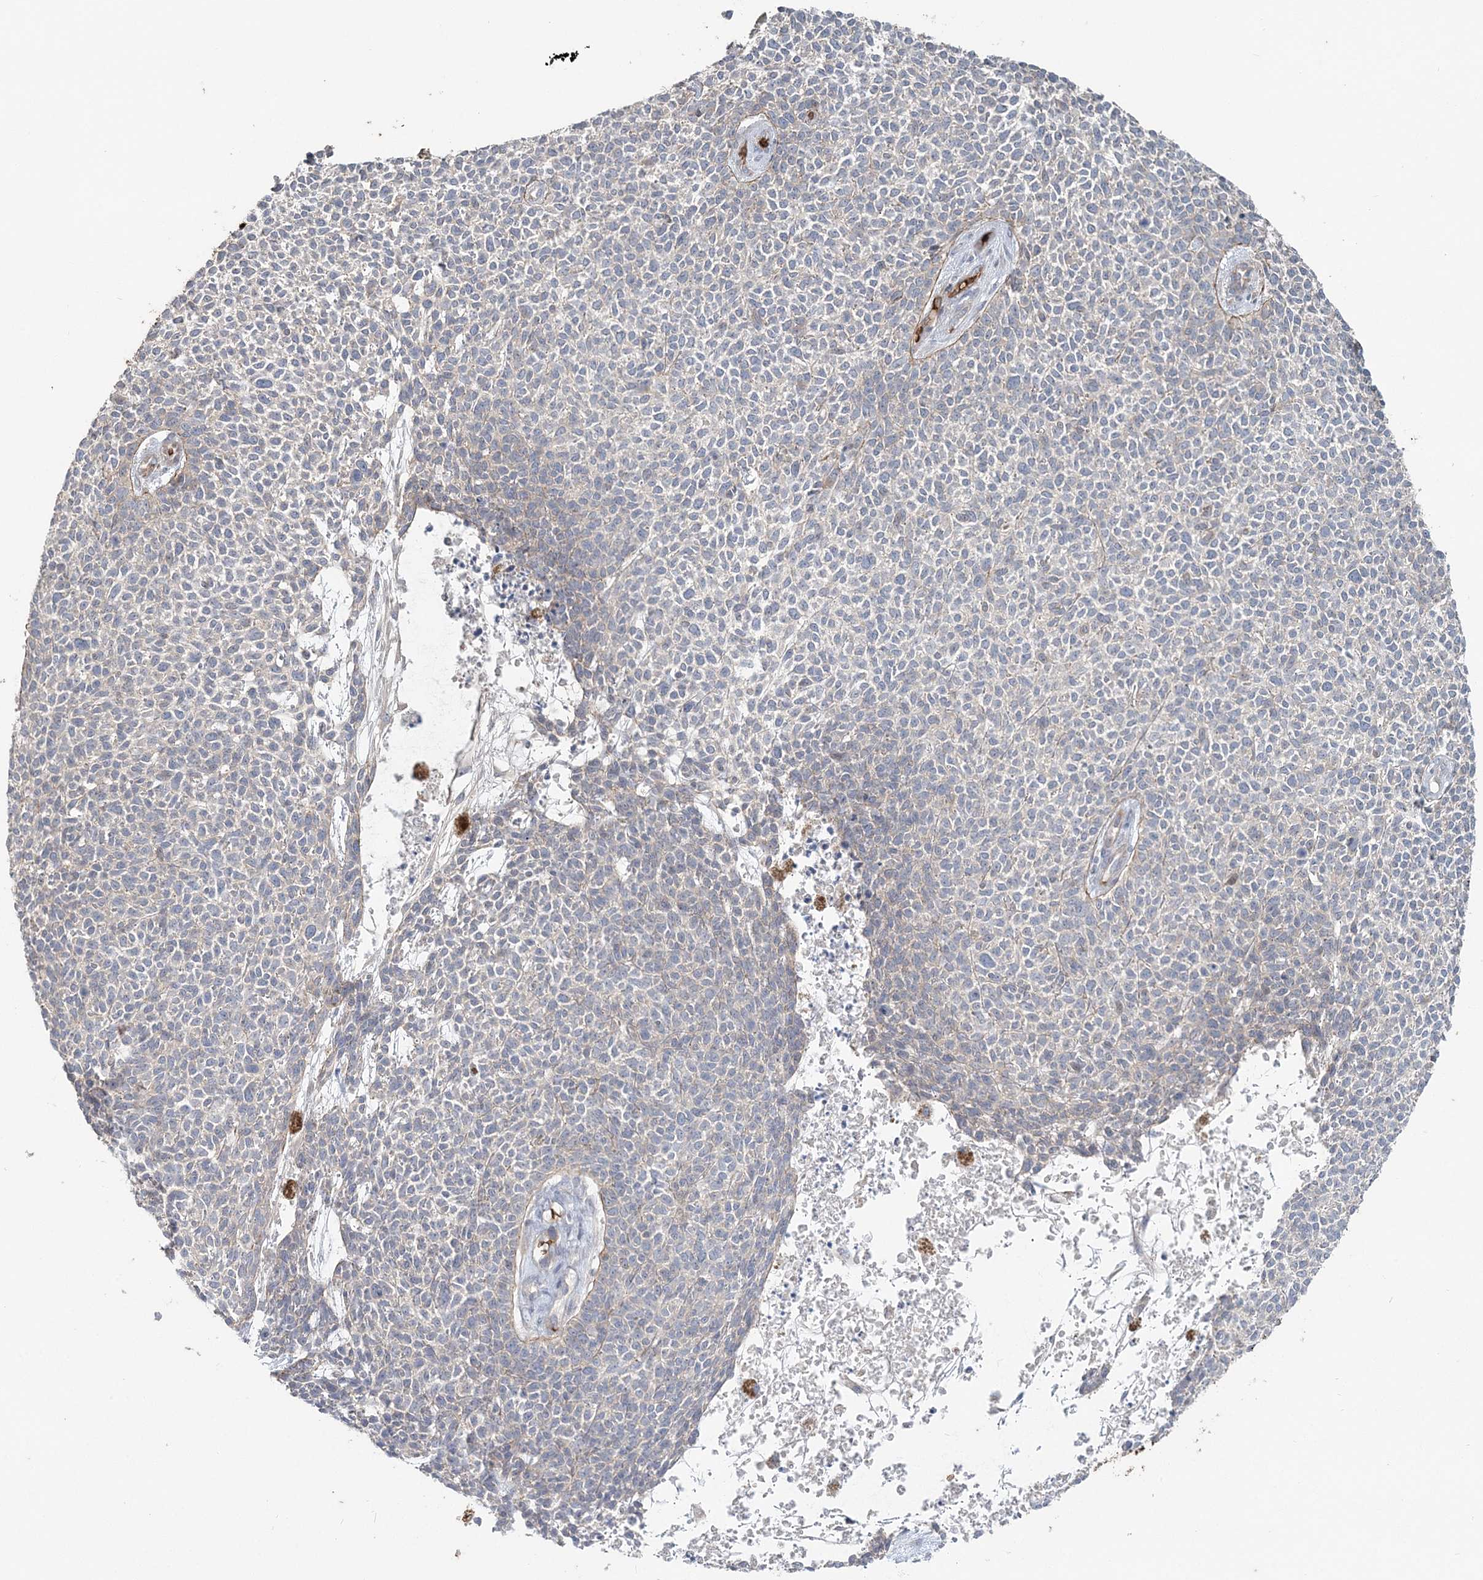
{"staining": {"intensity": "weak", "quantity": "<25%", "location": "cytoplasmic/membranous"}, "tissue": "skin cancer", "cell_type": "Tumor cells", "image_type": "cancer", "snomed": [{"axis": "morphology", "description": "Basal cell carcinoma"}, {"axis": "topography", "description": "Skin"}], "caption": "An image of skin cancer (basal cell carcinoma) stained for a protein displays no brown staining in tumor cells.", "gene": "SERINC1", "patient": {"sex": "female", "age": 84}}